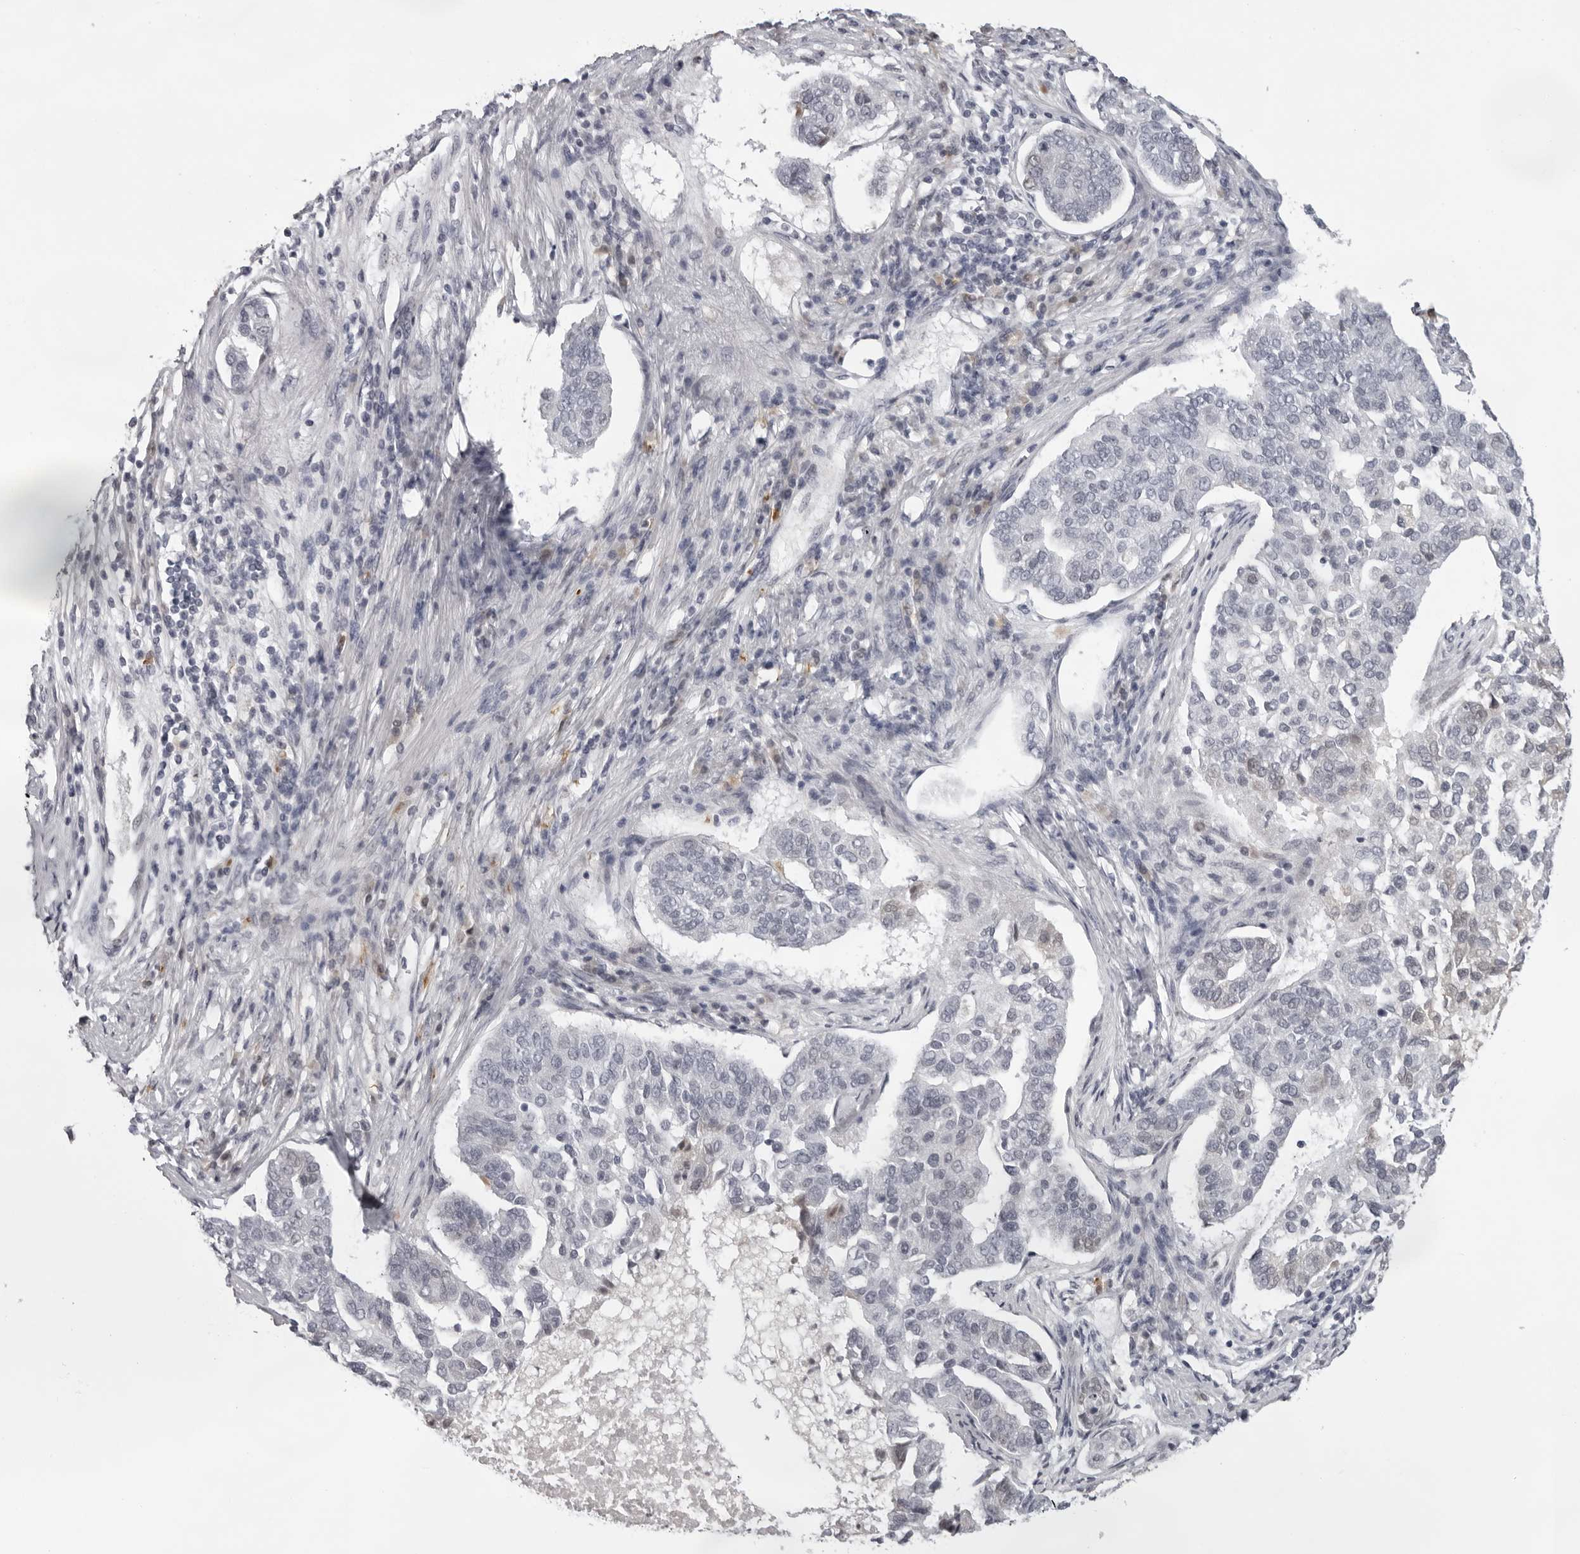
{"staining": {"intensity": "weak", "quantity": "<25%", "location": "cytoplasmic/membranous,nuclear"}, "tissue": "pancreatic cancer", "cell_type": "Tumor cells", "image_type": "cancer", "snomed": [{"axis": "morphology", "description": "Adenocarcinoma, NOS"}, {"axis": "topography", "description": "Pancreas"}], "caption": "Adenocarcinoma (pancreatic) was stained to show a protein in brown. There is no significant staining in tumor cells.", "gene": "EXOSC10", "patient": {"sex": "female", "age": 61}}